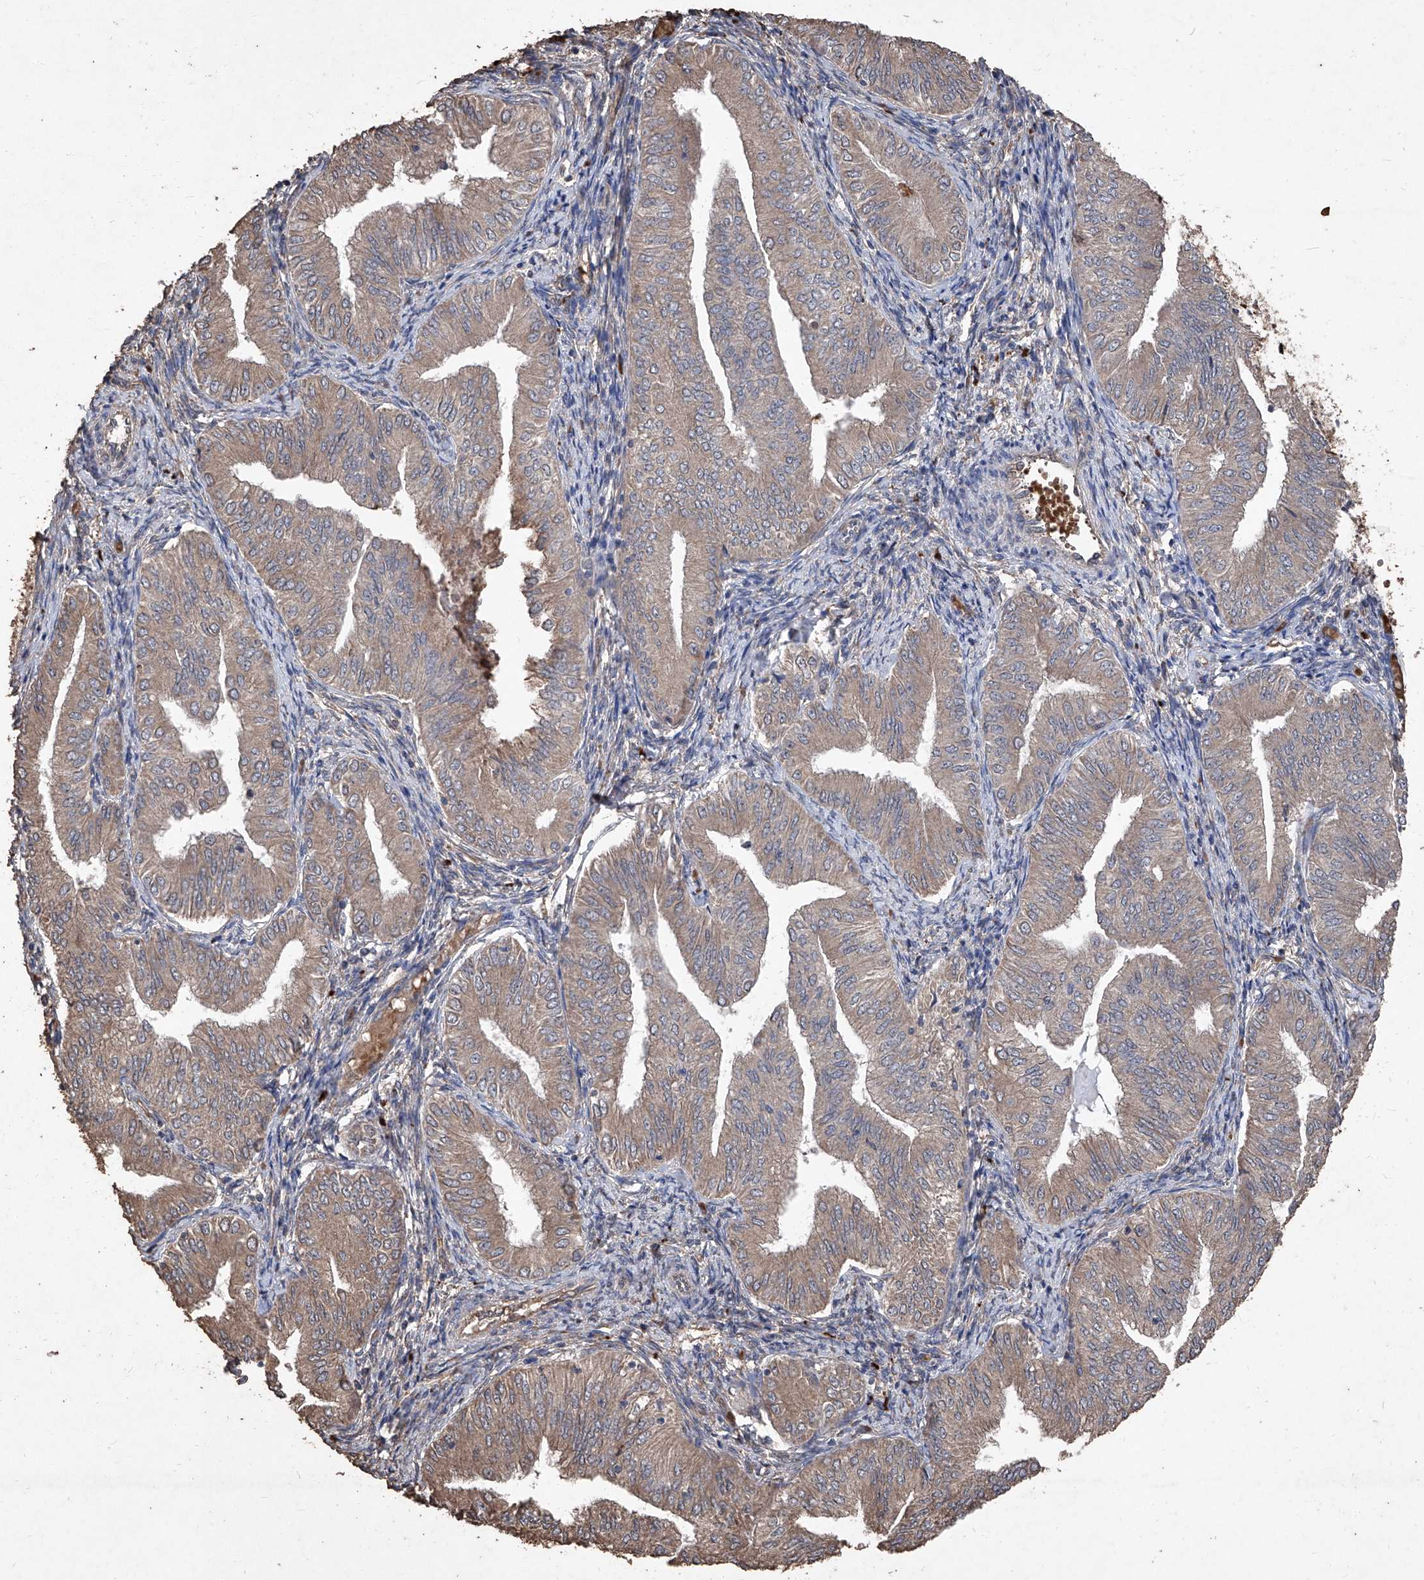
{"staining": {"intensity": "weak", "quantity": ">75%", "location": "cytoplasmic/membranous"}, "tissue": "endometrial cancer", "cell_type": "Tumor cells", "image_type": "cancer", "snomed": [{"axis": "morphology", "description": "Normal tissue, NOS"}, {"axis": "morphology", "description": "Adenocarcinoma, NOS"}, {"axis": "topography", "description": "Endometrium"}], "caption": "Immunohistochemical staining of human endometrial cancer displays low levels of weak cytoplasmic/membranous protein positivity in approximately >75% of tumor cells.", "gene": "EML1", "patient": {"sex": "female", "age": 53}}